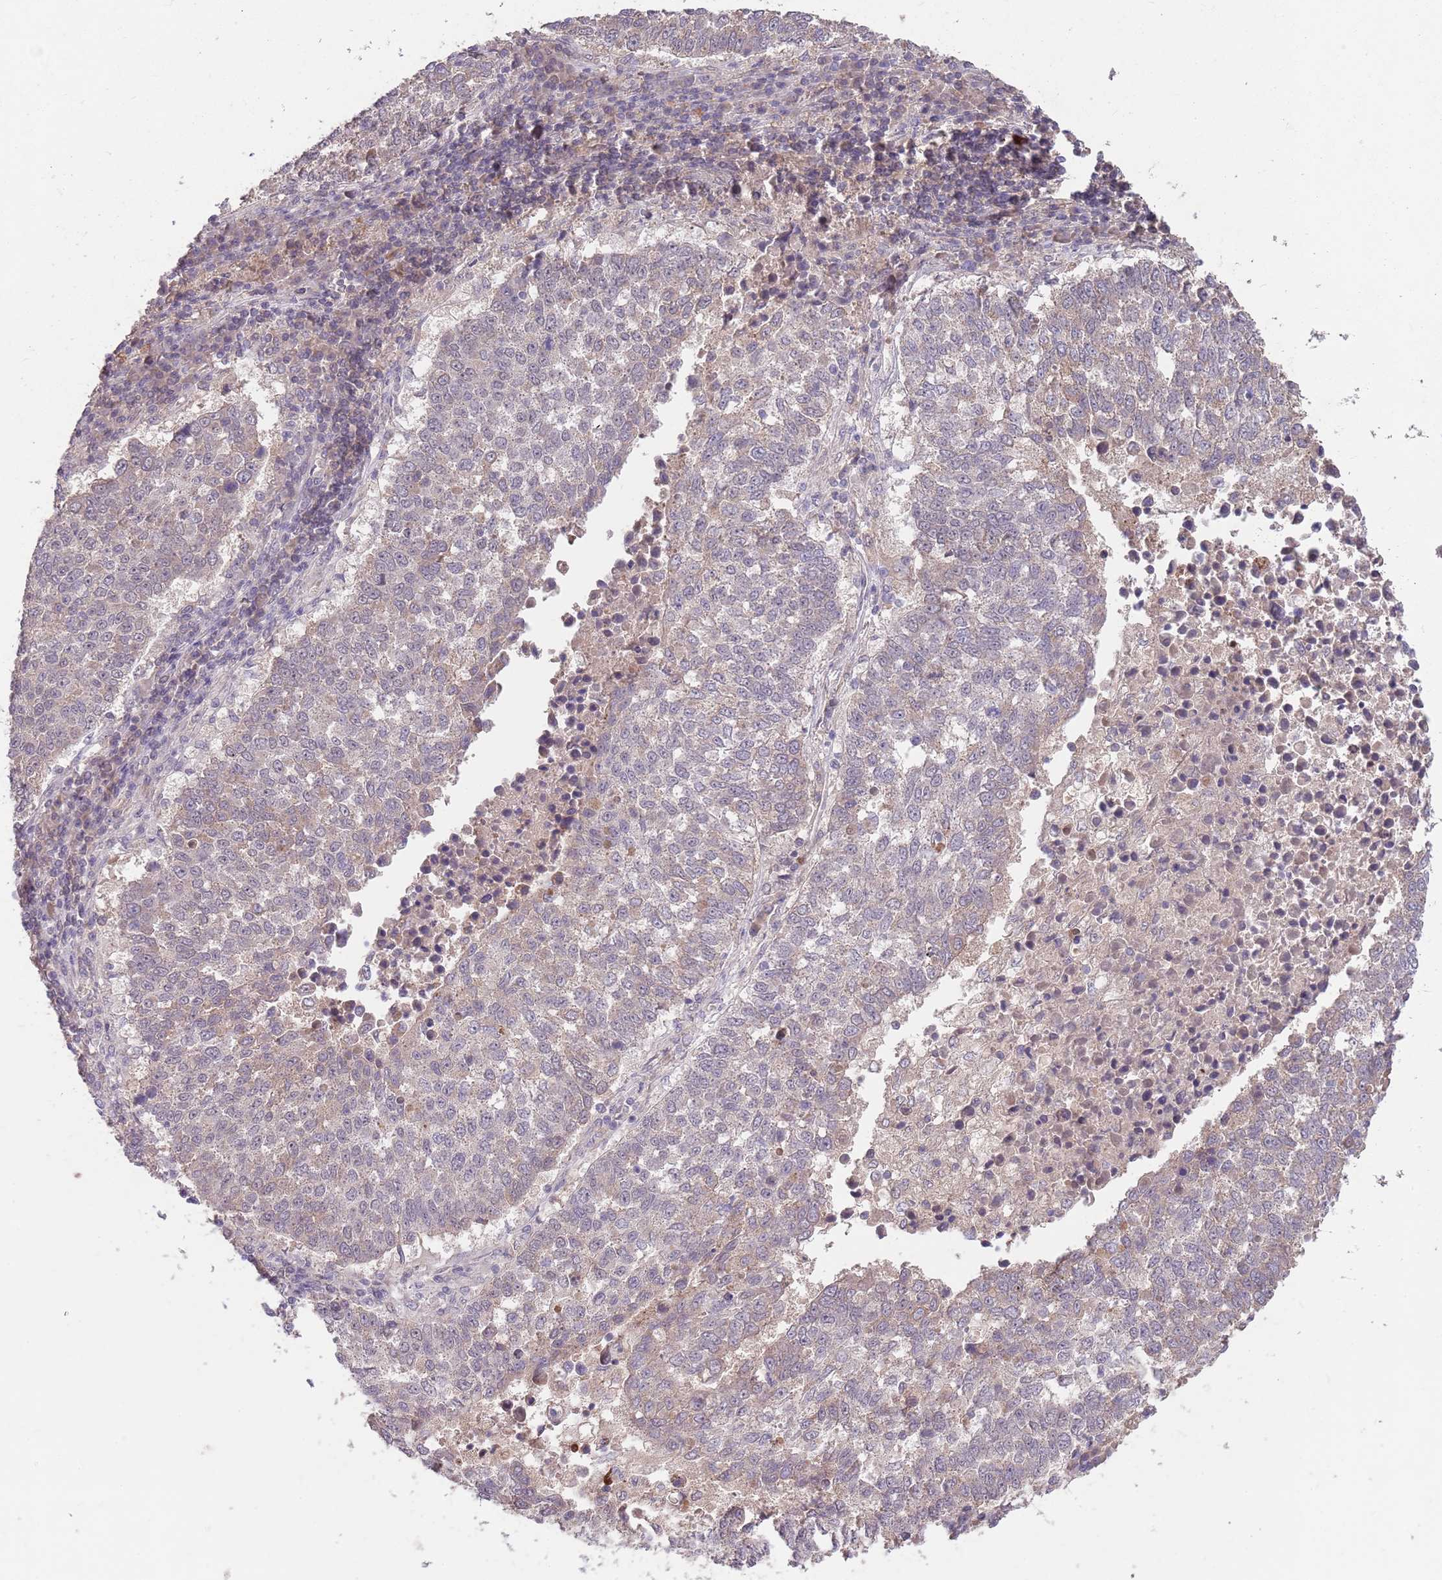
{"staining": {"intensity": "weak", "quantity": "25%-75%", "location": "cytoplasmic/membranous"}, "tissue": "lung cancer", "cell_type": "Tumor cells", "image_type": "cancer", "snomed": [{"axis": "morphology", "description": "Squamous cell carcinoma, NOS"}, {"axis": "topography", "description": "Lung"}], "caption": "Weak cytoplasmic/membranous expression for a protein is seen in approximately 25%-75% of tumor cells of squamous cell carcinoma (lung) using IHC.", "gene": "MEI1", "patient": {"sex": "male", "age": 73}}